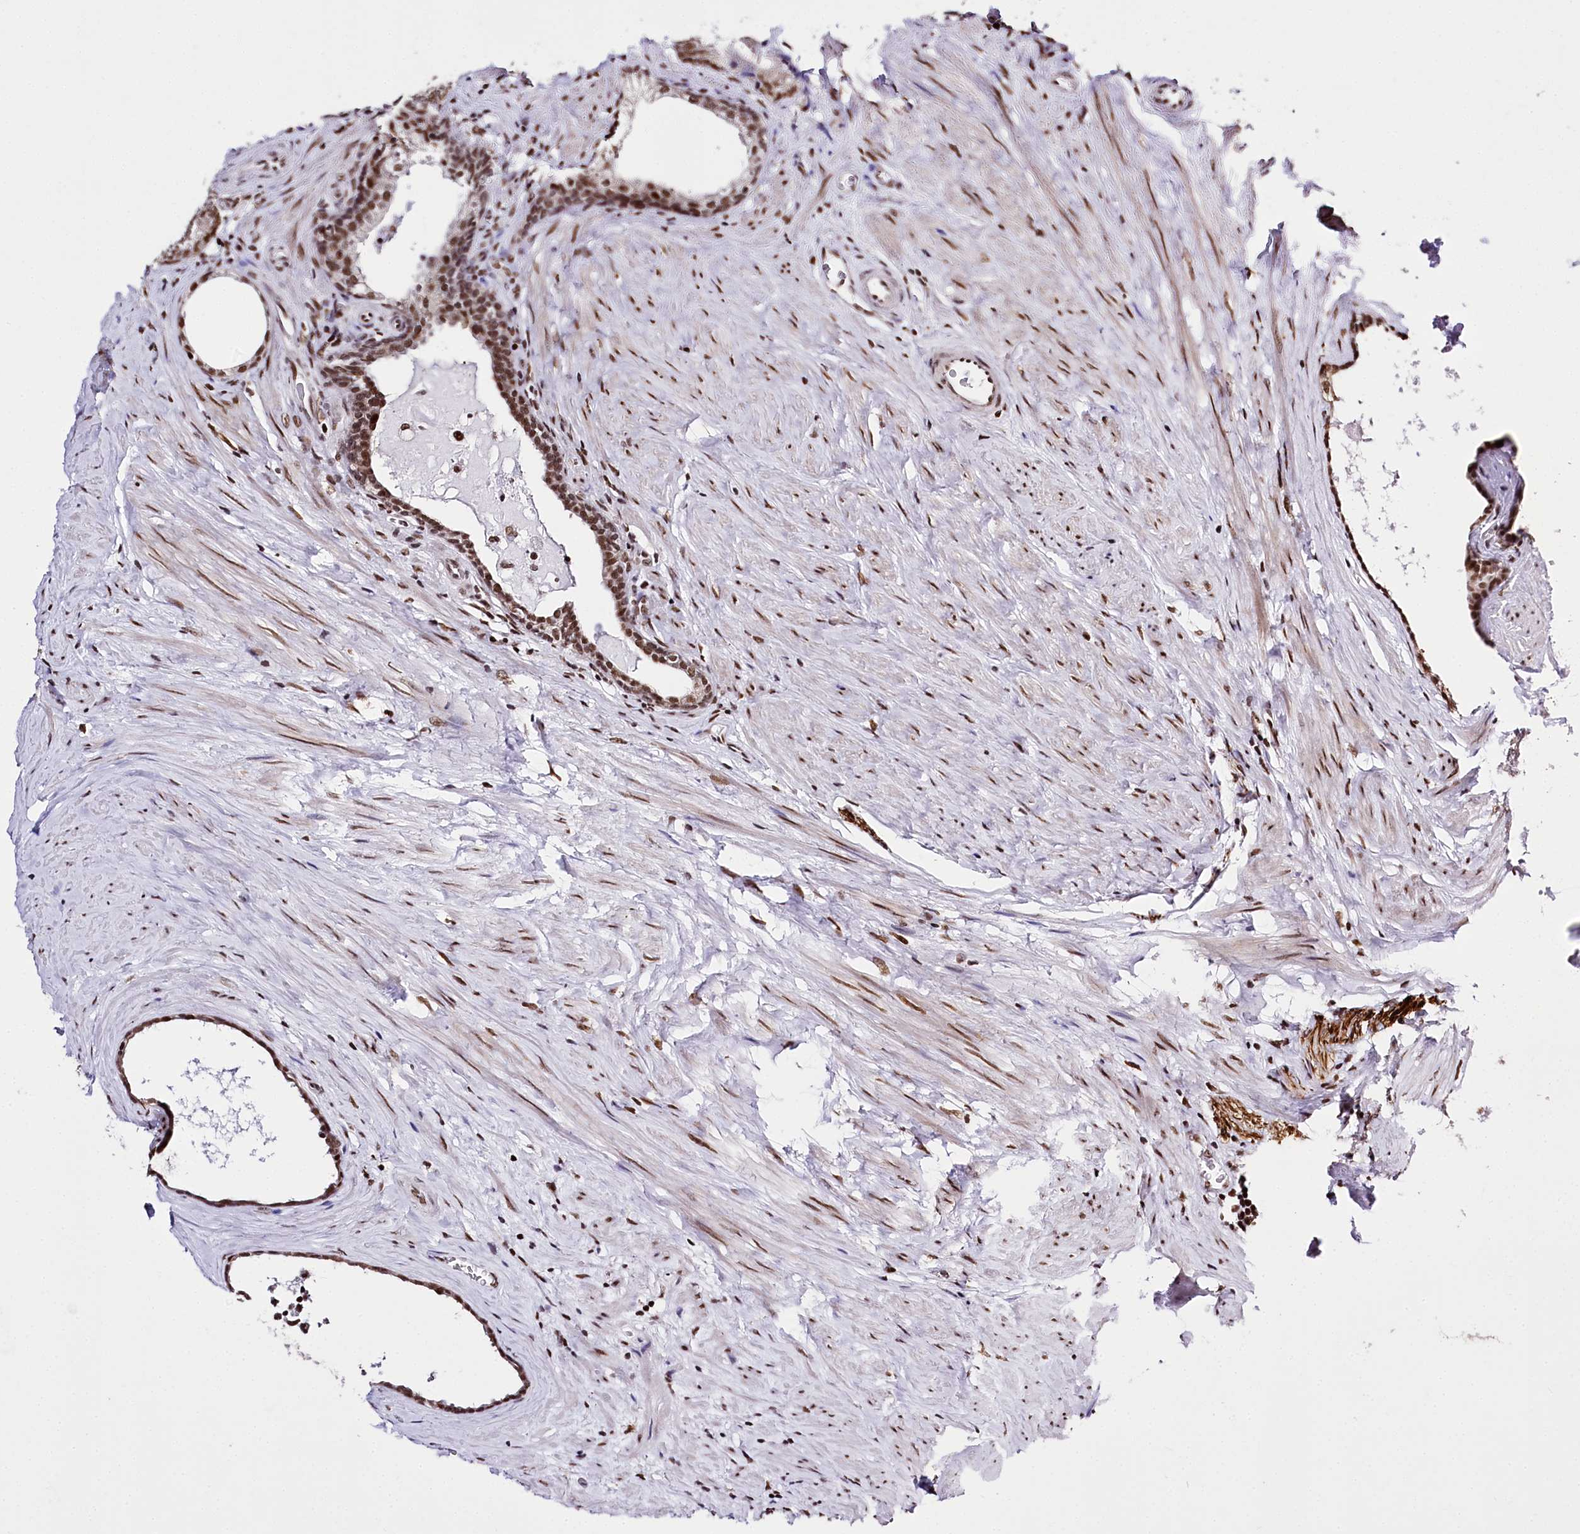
{"staining": {"intensity": "moderate", "quantity": ">75%", "location": "nuclear"}, "tissue": "prostate cancer", "cell_type": "Tumor cells", "image_type": "cancer", "snomed": [{"axis": "morphology", "description": "Adenocarcinoma, Low grade"}, {"axis": "topography", "description": "Prostate"}], "caption": "Prostate cancer tissue reveals moderate nuclear staining in approximately >75% of tumor cells, visualized by immunohistochemistry.", "gene": "POU4F3", "patient": {"sex": "male", "age": 71}}